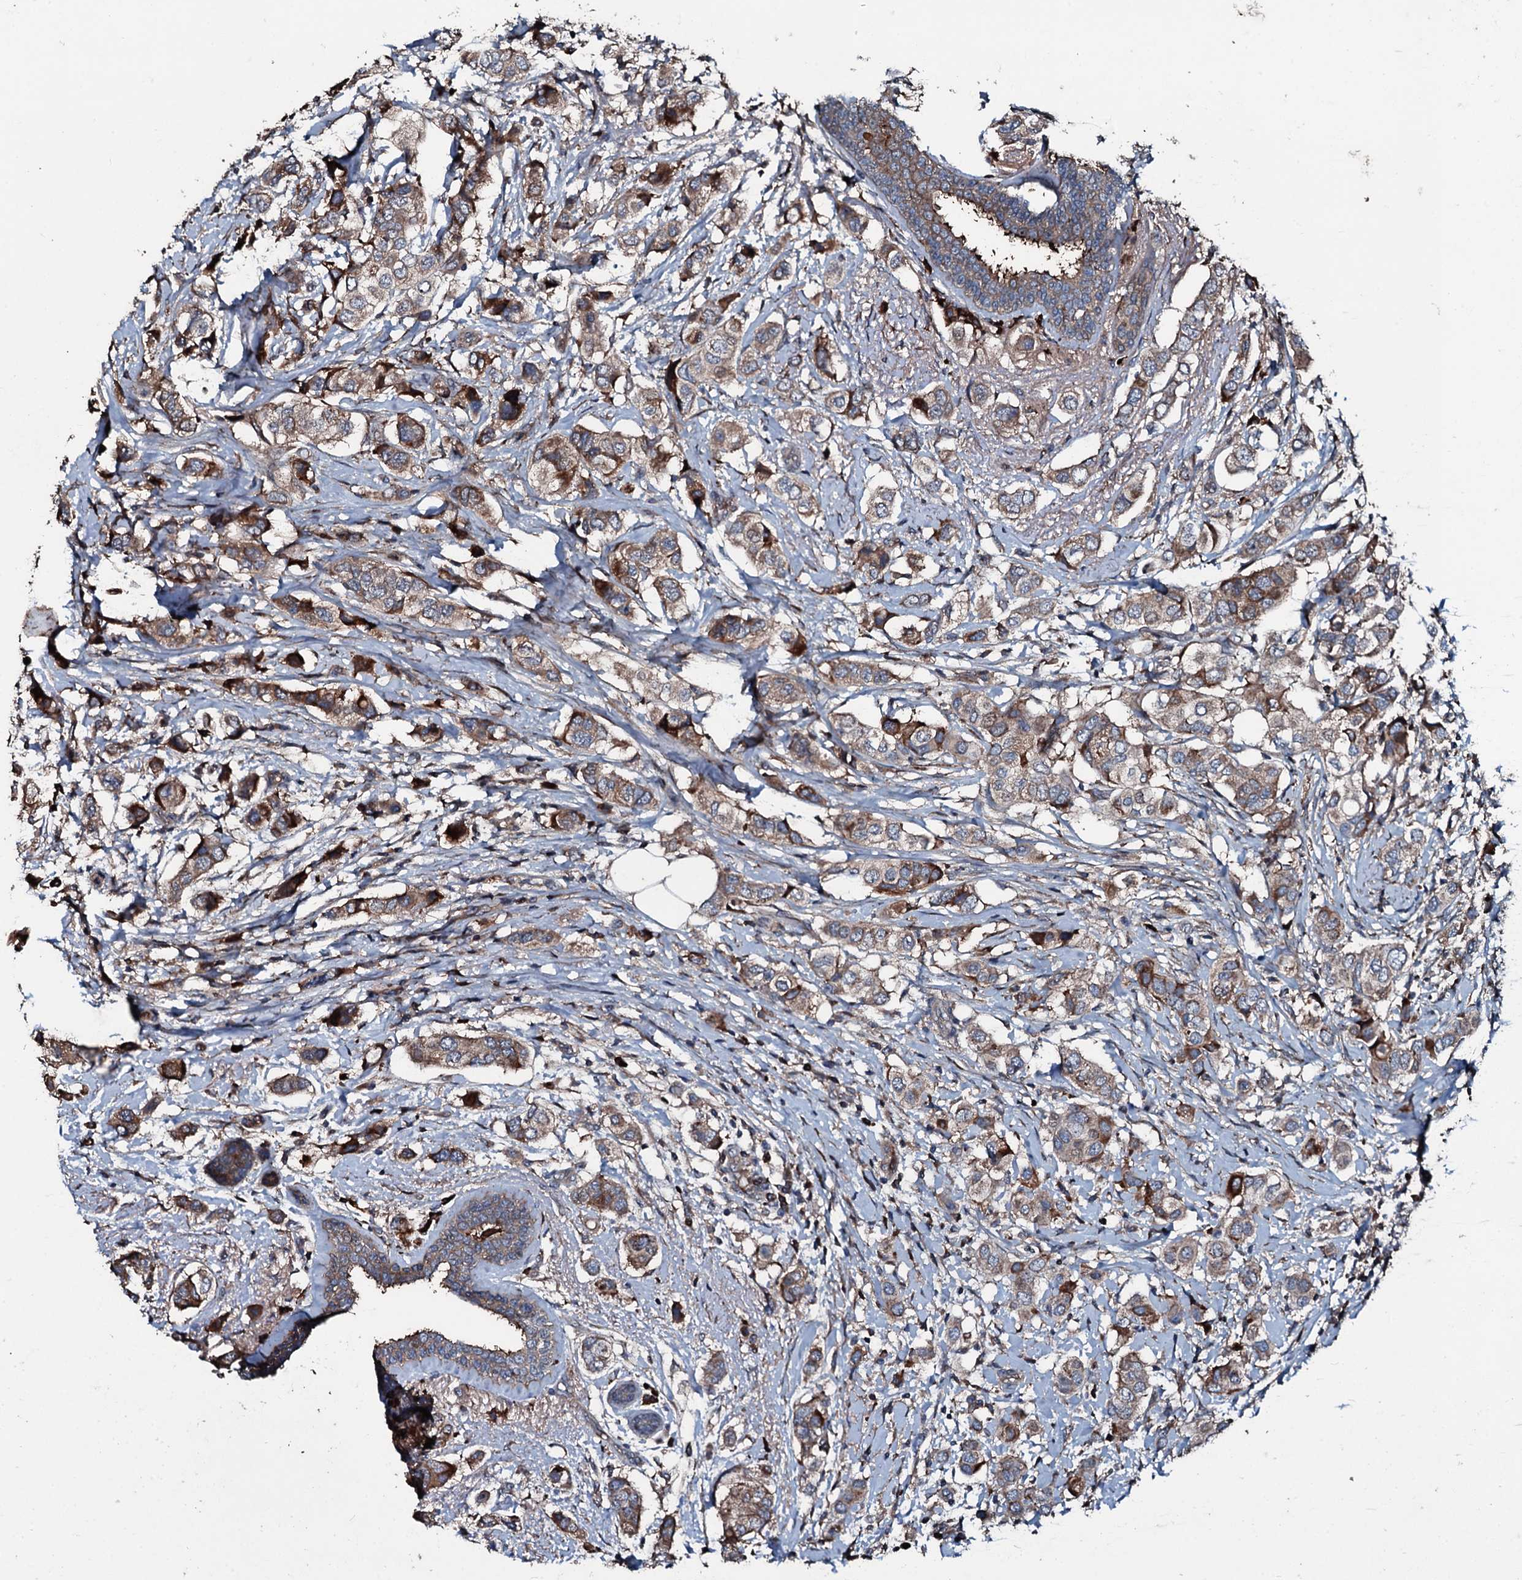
{"staining": {"intensity": "strong", "quantity": "25%-75%", "location": "cytoplasmic/membranous"}, "tissue": "breast cancer", "cell_type": "Tumor cells", "image_type": "cancer", "snomed": [{"axis": "morphology", "description": "Lobular carcinoma"}, {"axis": "topography", "description": "Breast"}], "caption": "There is high levels of strong cytoplasmic/membranous positivity in tumor cells of breast lobular carcinoma, as demonstrated by immunohistochemical staining (brown color).", "gene": "AARS1", "patient": {"sex": "female", "age": 51}}